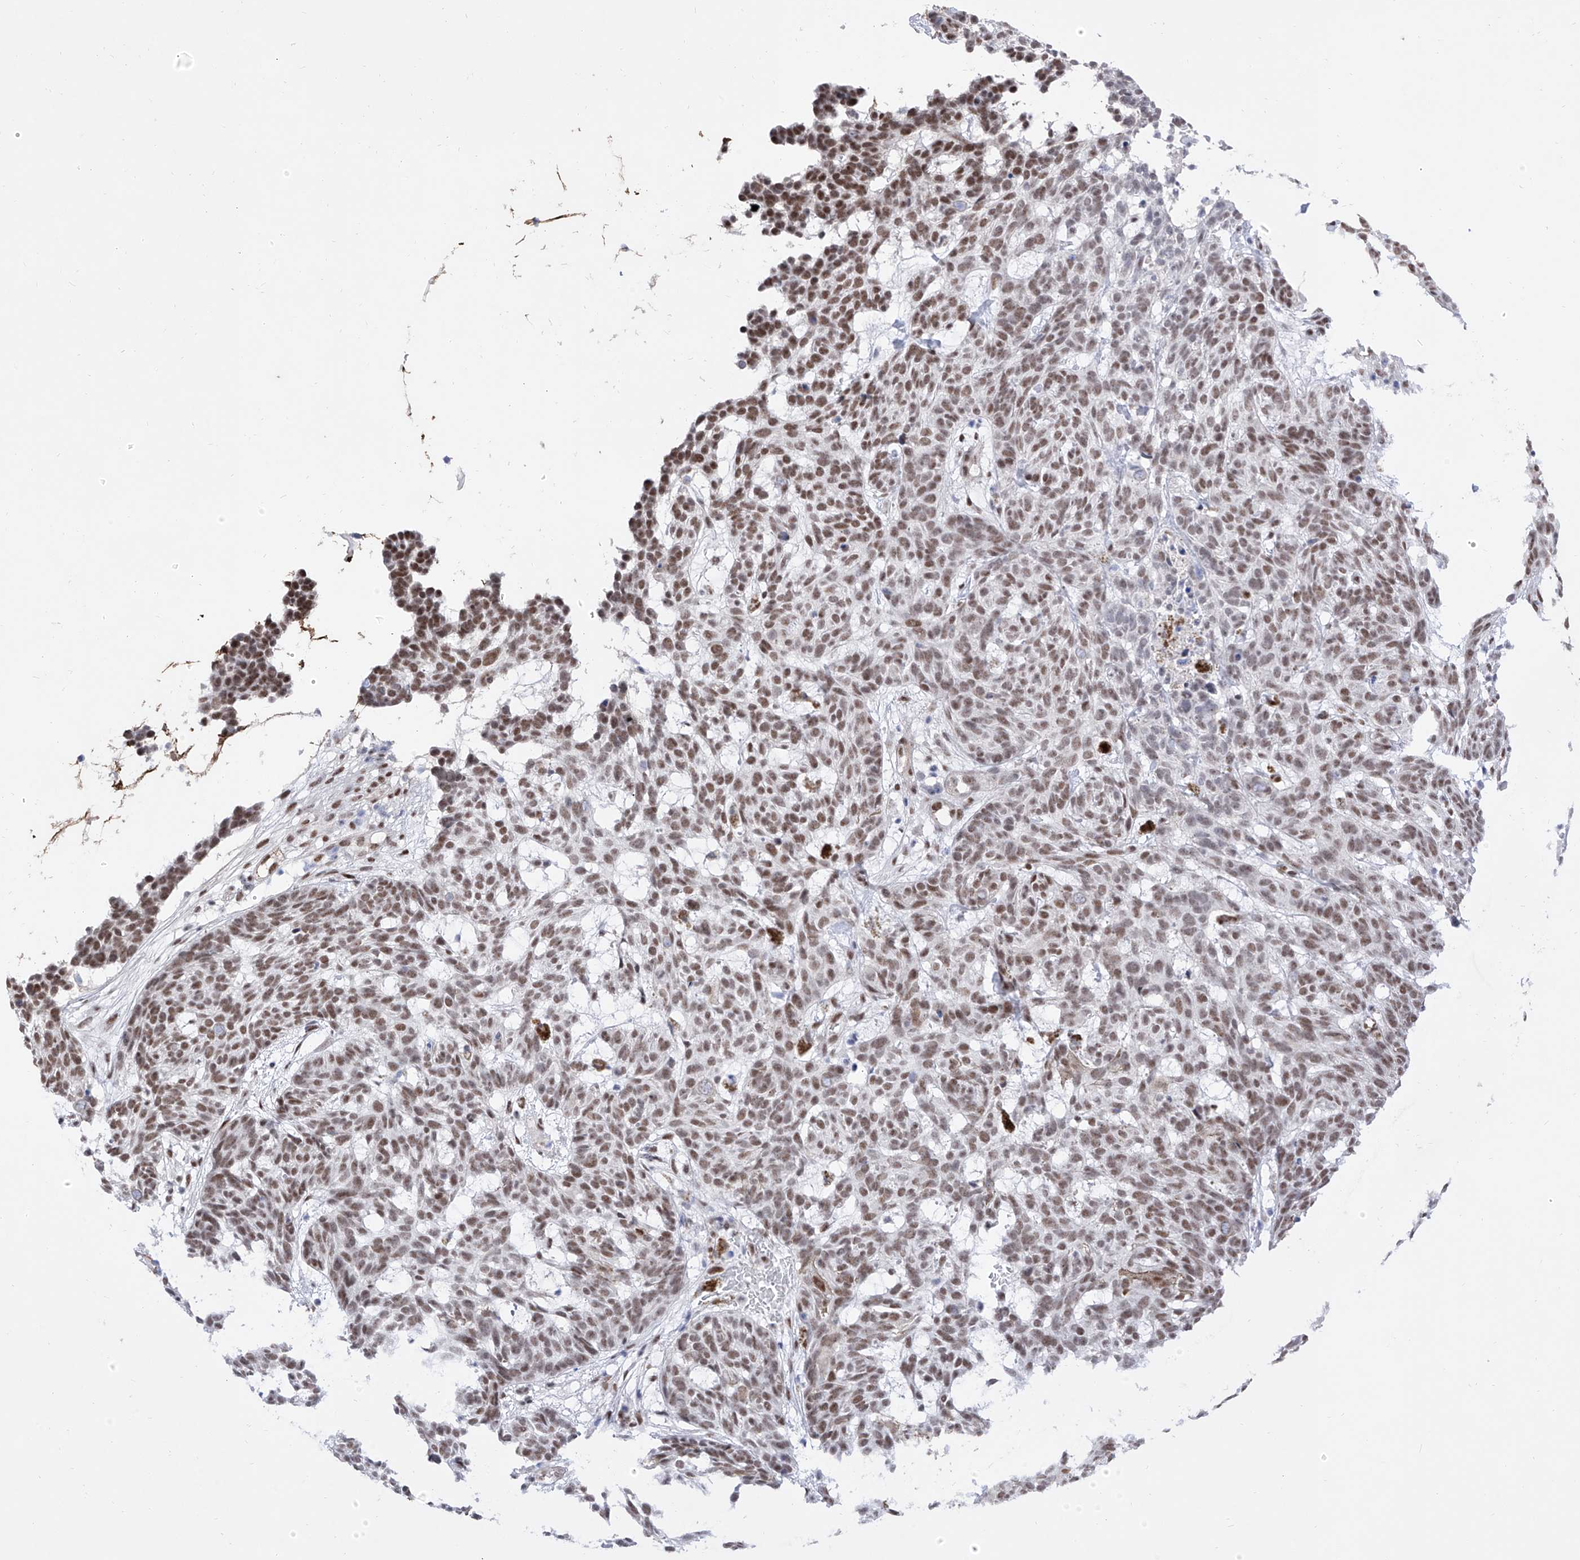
{"staining": {"intensity": "moderate", "quantity": ">75%", "location": "nuclear"}, "tissue": "skin cancer", "cell_type": "Tumor cells", "image_type": "cancer", "snomed": [{"axis": "morphology", "description": "Basal cell carcinoma"}, {"axis": "topography", "description": "Skin"}], "caption": "About >75% of tumor cells in human skin cancer (basal cell carcinoma) demonstrate moderate nuclear protein staining as visualized by brown immunohistochemical staining.", "gene": "ATN1", "patient": {"sex": "male", "age": 85}}